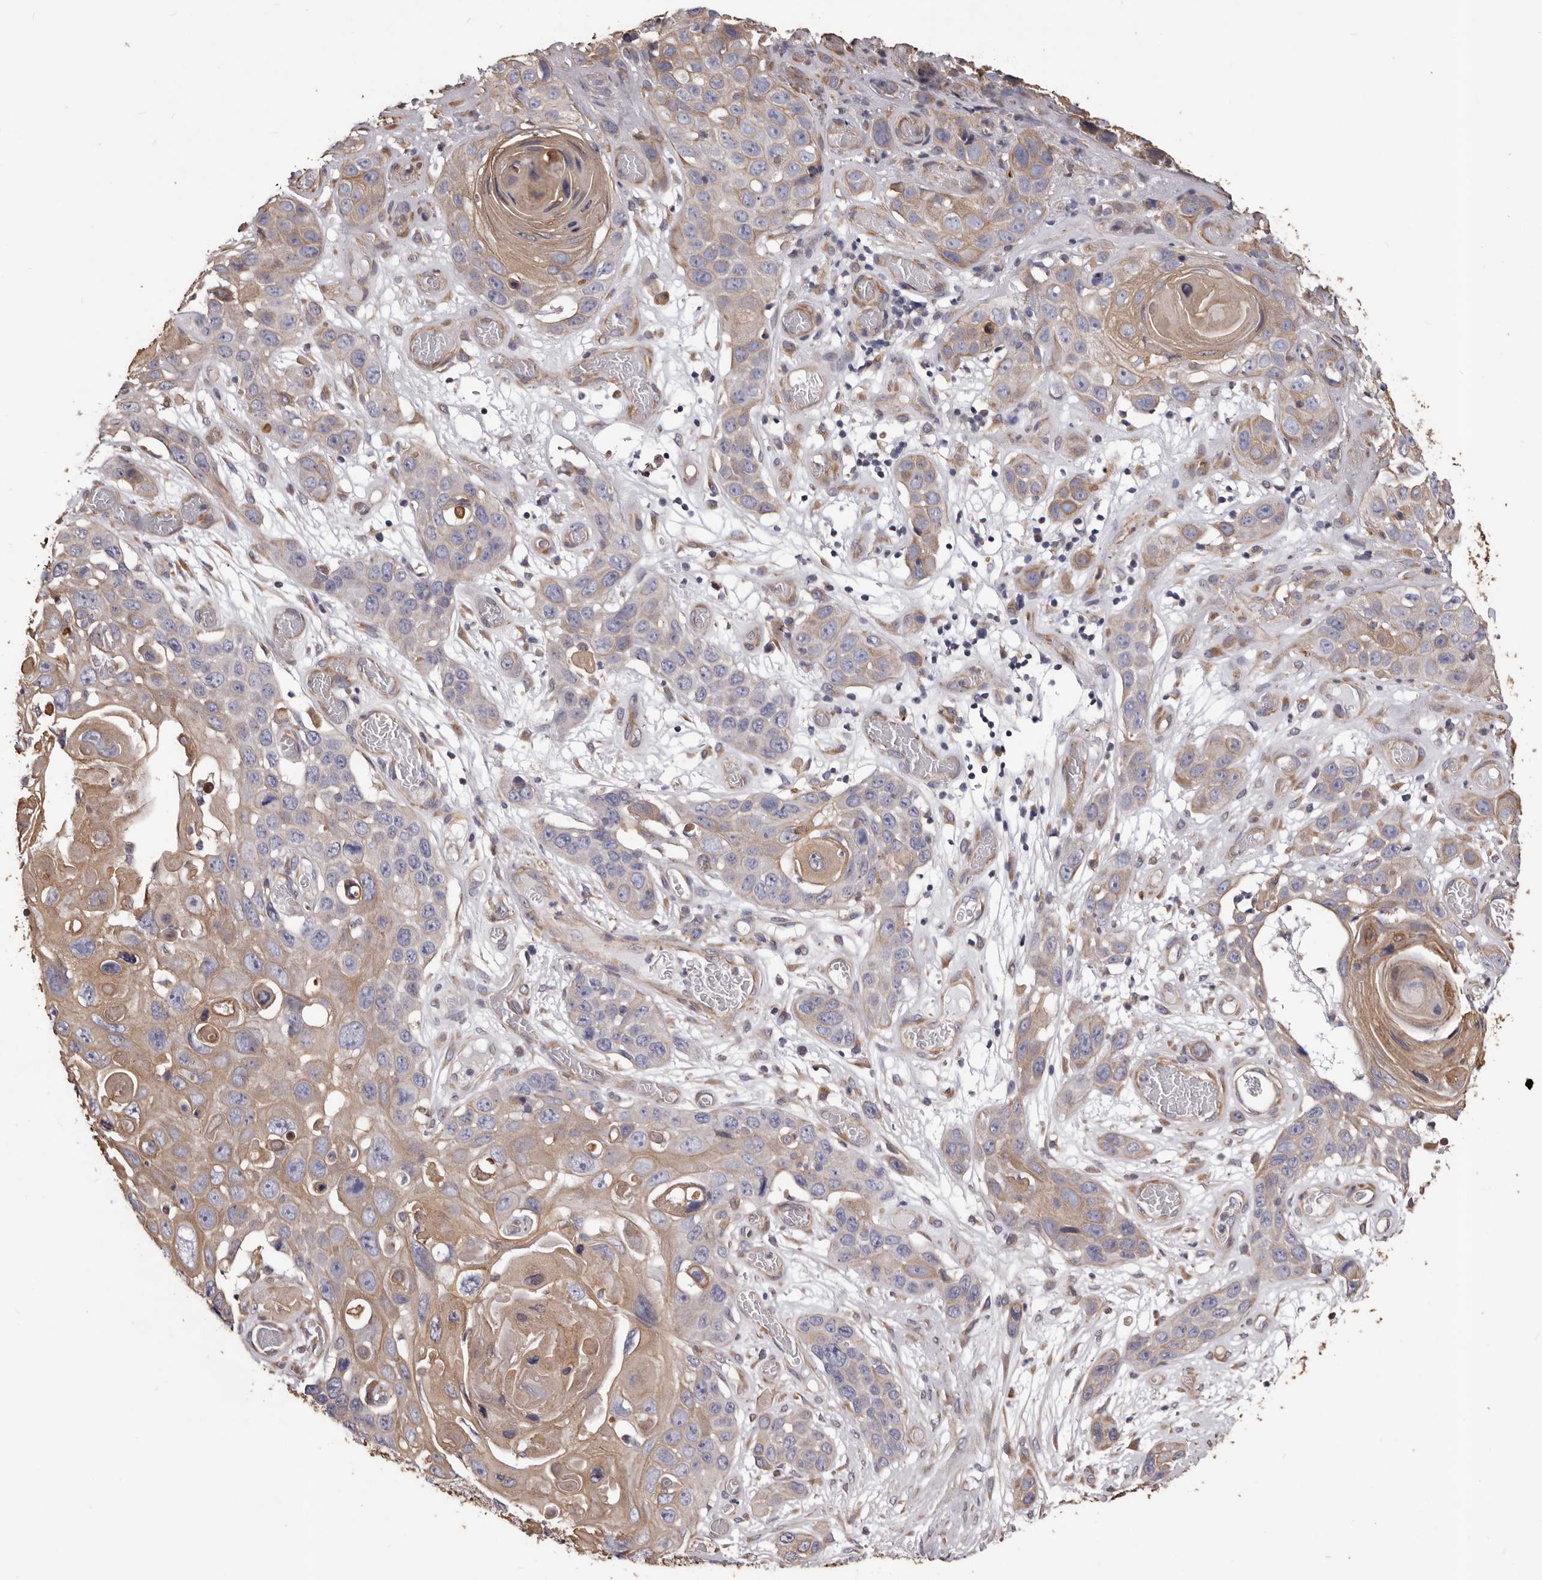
{"staining": {"intensity": "moderate", "quantity": "<25%", "location": "cytoplasmic/membranous"}, "tissue": "skin cancer", "cell_type": "Tumor cells", "image_type": "cancer", "snomed": [{"axis": "morphology", "description": "Squamous cell carcinoma, NOS"}, {"axis": "topography", "description": "Skin"}], "caption": "A photomicrograph of skin cancer stained for a protein shows moderate cytoplasmic/membranous brown staining in tumor cells.", "gene": "CEP104", "patient": {"sex": "male", "age": 55}}